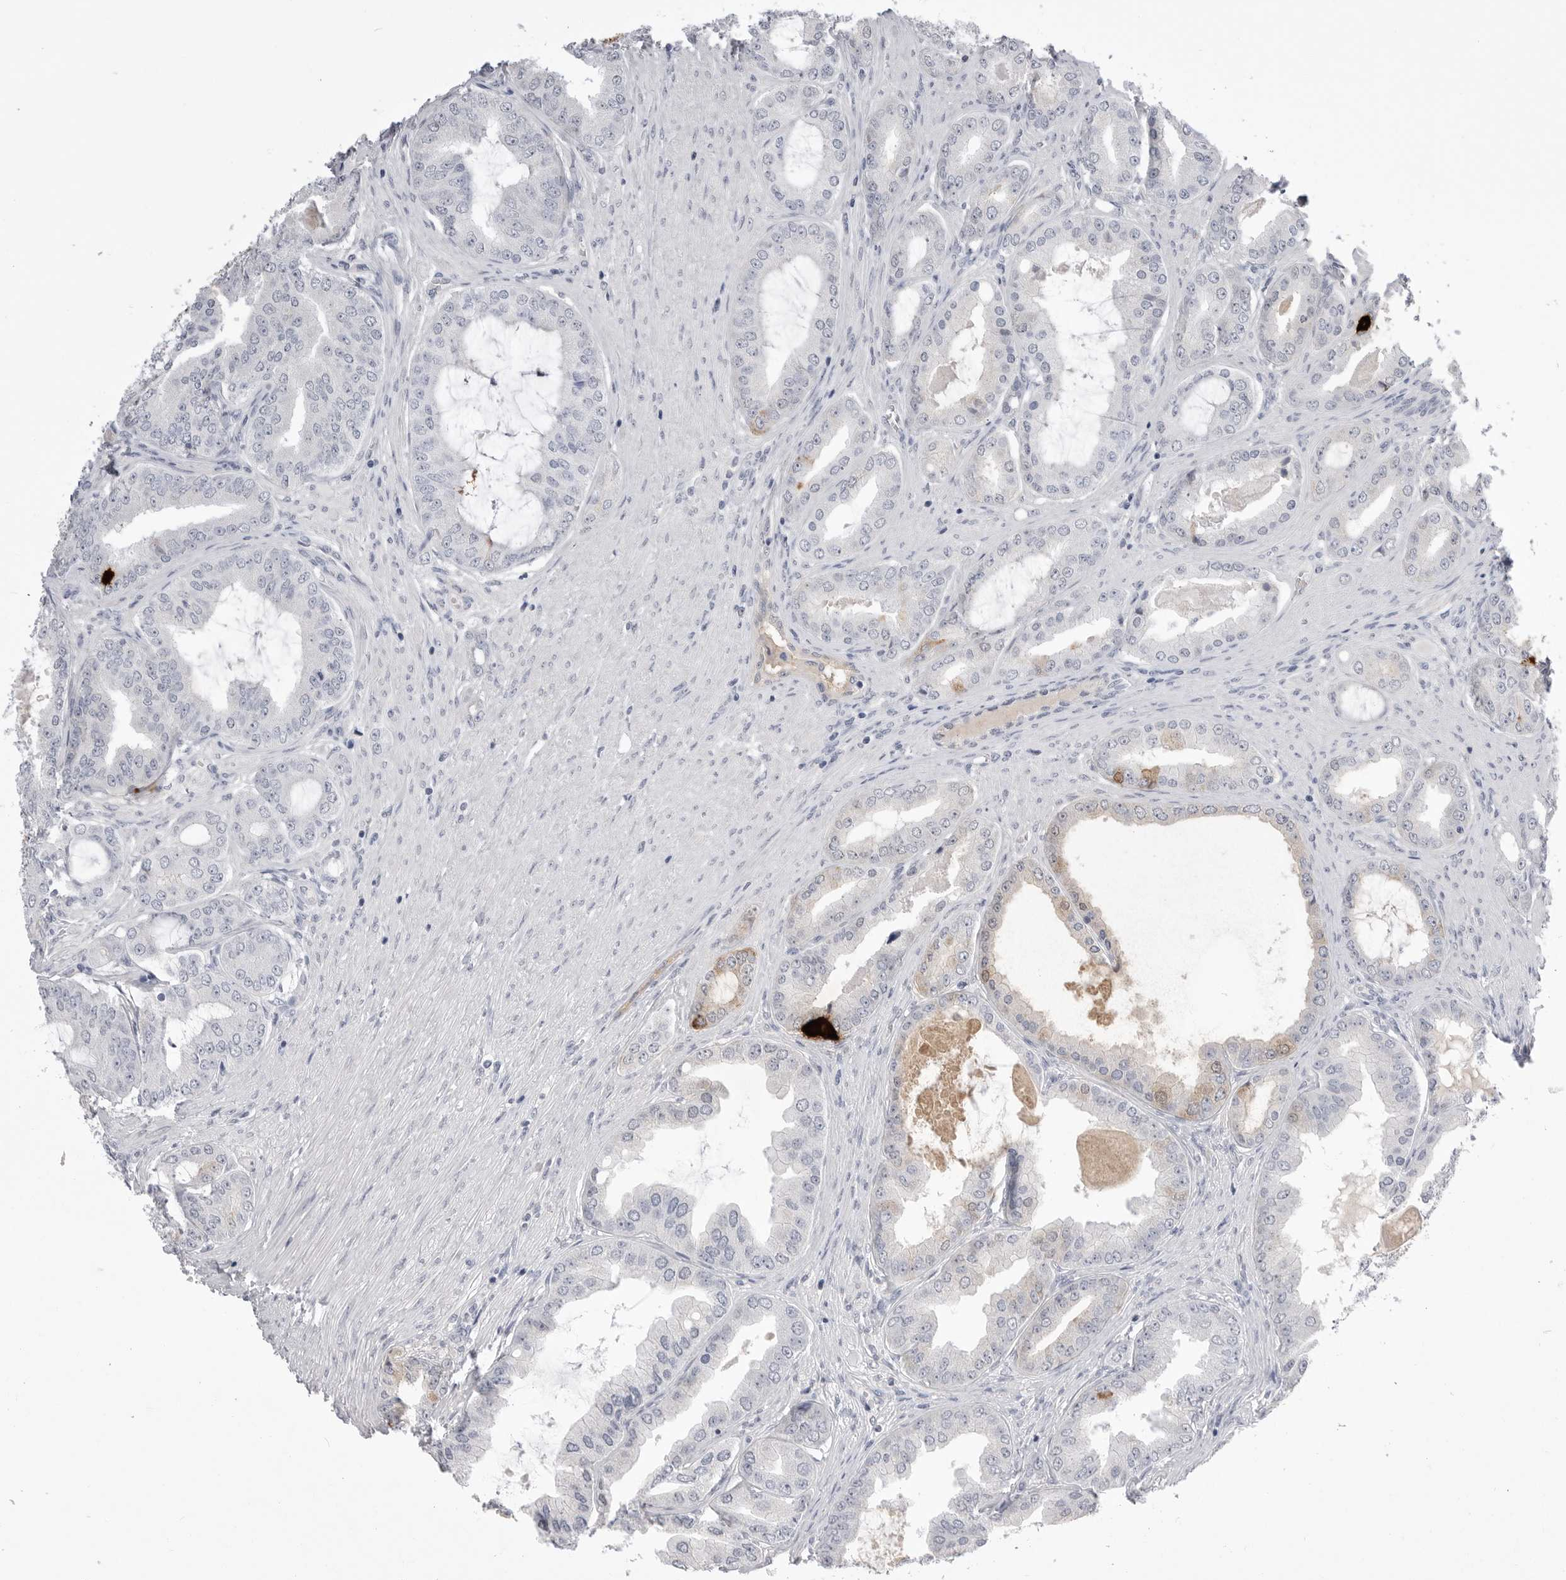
{"staining": {"intensity": "weak", "quantity": "<25%", "location": "cytoplasmic/membranous"}, "tissue": "prostate cancer", "cell_type": "Tumor cells", "image_type": "cancer", "snomed": [{"axis": "morphology", "description": "Adenocarcinoma, High grade"}, {"axis": "topography", "description": "Prostate"}], "caption": "Adenocarcinoma (high-grade) (prostate) was stained to show a protein in brown. There is no significant staining in tumor cells.", "gene": "CPB1", "patient": {"sex": "male", "age": 60}}